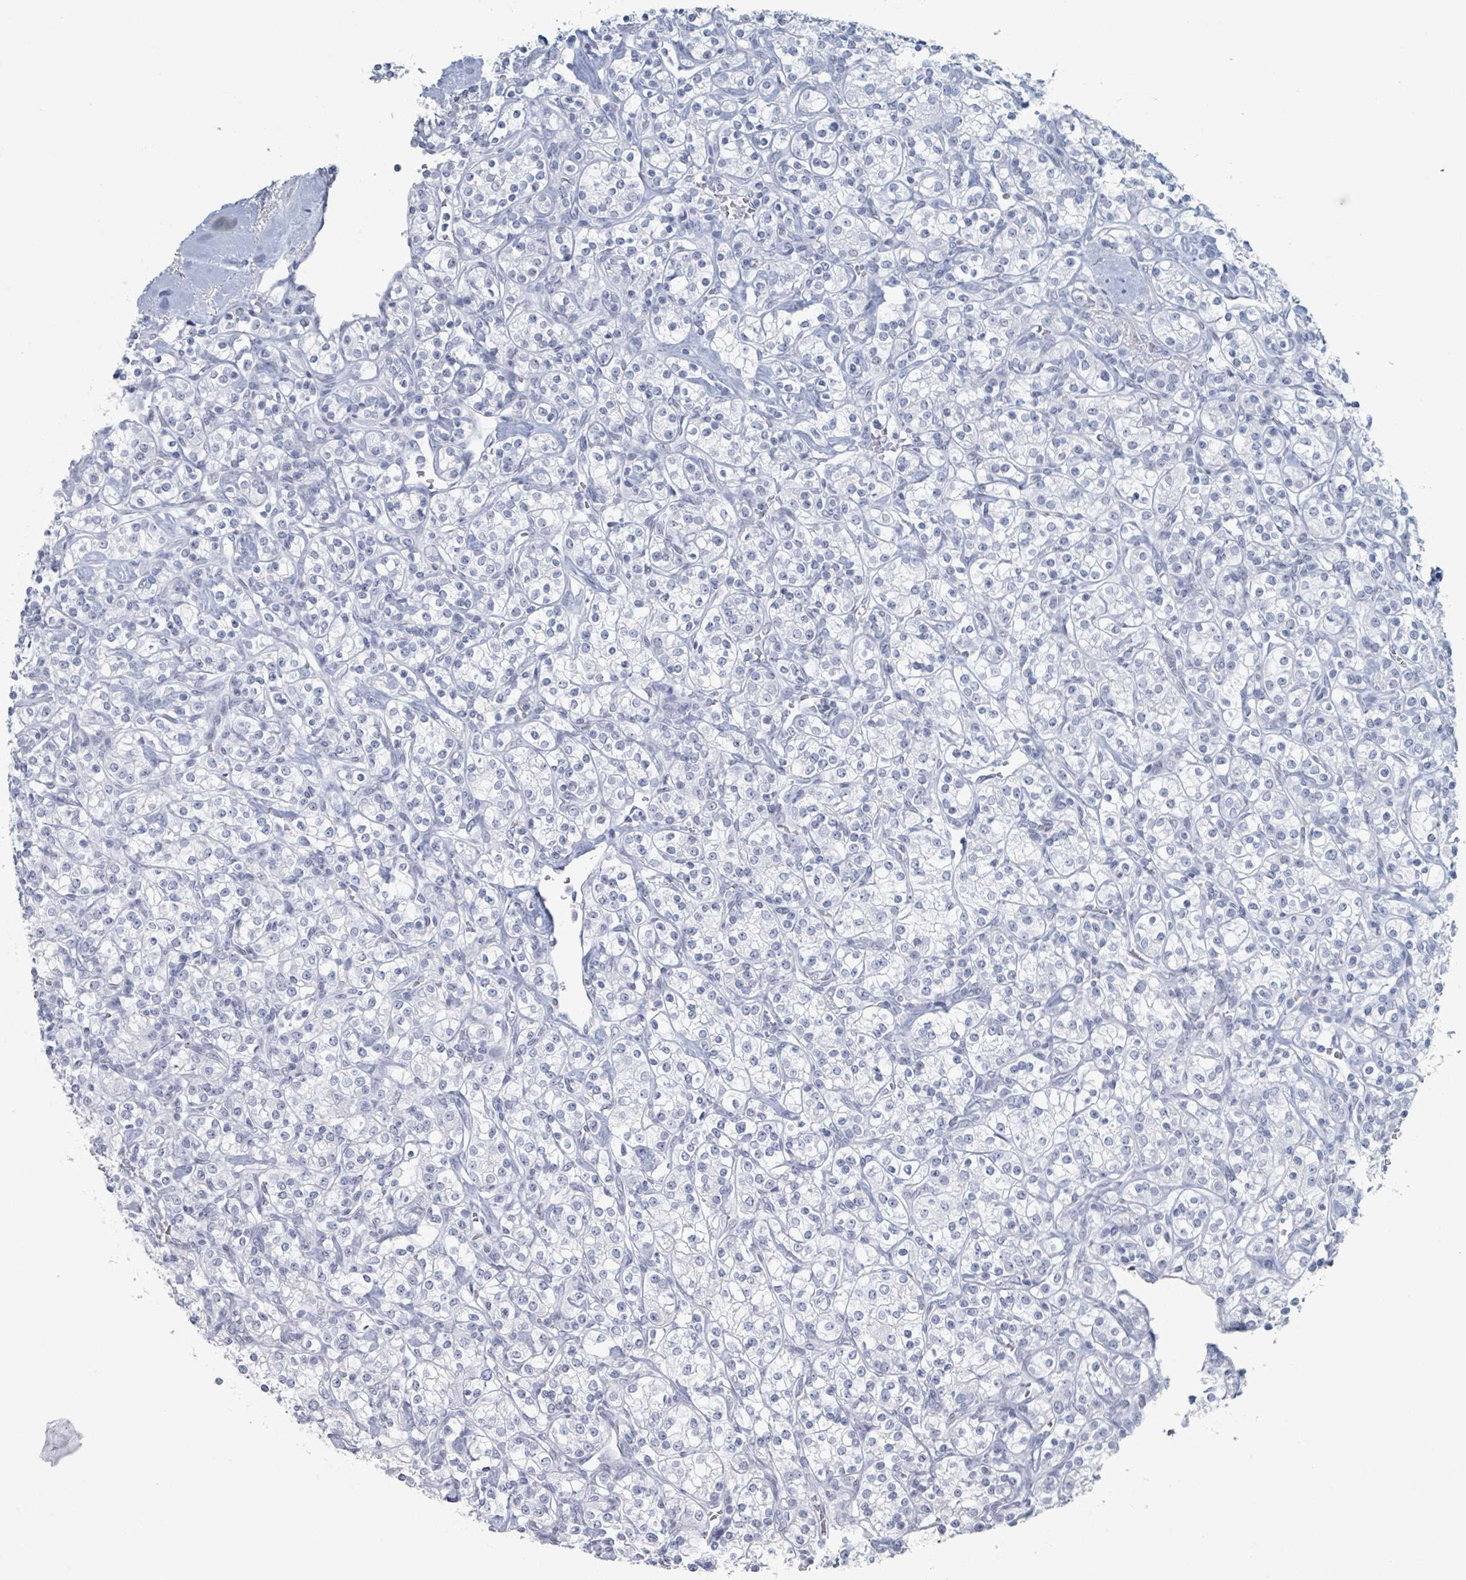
{"staining": {"intensity": "negative", "quantity": "none", "location": "none"}, "tissue": "renal cancer", "cell_type": "Tumor cells", "image_type": "cancer", "snomed": [{"axis": "morphology", "description": "Adenocarcinoma, NOS"}, {"axis": "topography", "description": "Kidney"}], "caption": "Photomicrograph shows no significant protein staining in tumor cells of renal cancer (adenocarcinoma).", "gene": "GPR15LG", "patient": {"sex": "male", "age": 77}}